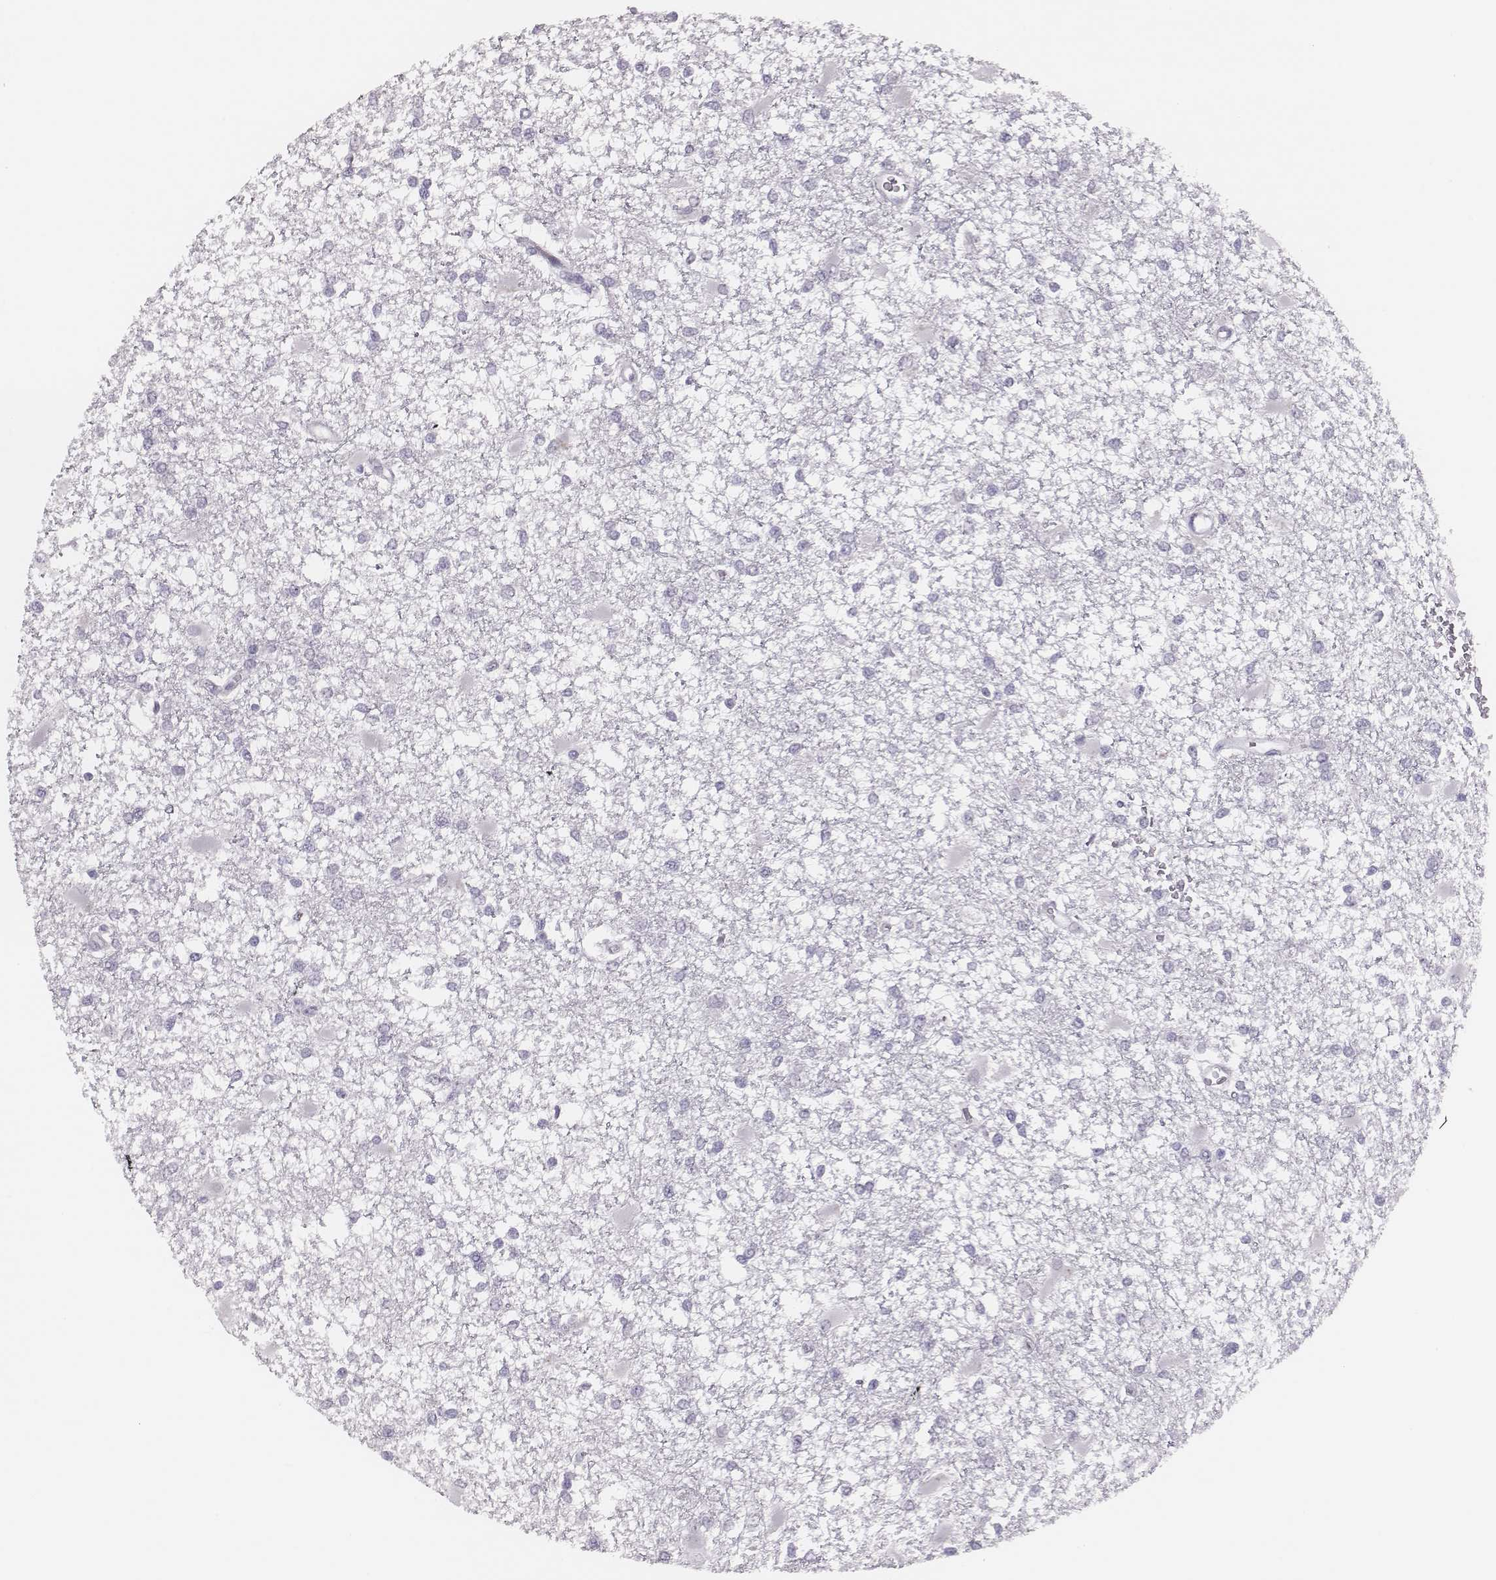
{"staining": {"intensity": "negative", "quantity": "none", "location": "none"}, "tissue": "glioma", "cell_type": "Tumor cells", "image_type": "cancer", "snomed": [{"axis": "morphology", "description": "Glioma, malignant, High grade"}, {"axis": "topography", "description": "Cerebral cortex"}], "caption": "Micrograph shows no protein staining in tumor cells of glioma tissue.", "gene": "H1-6", "patient": {"sex": "male", "age": 79}}